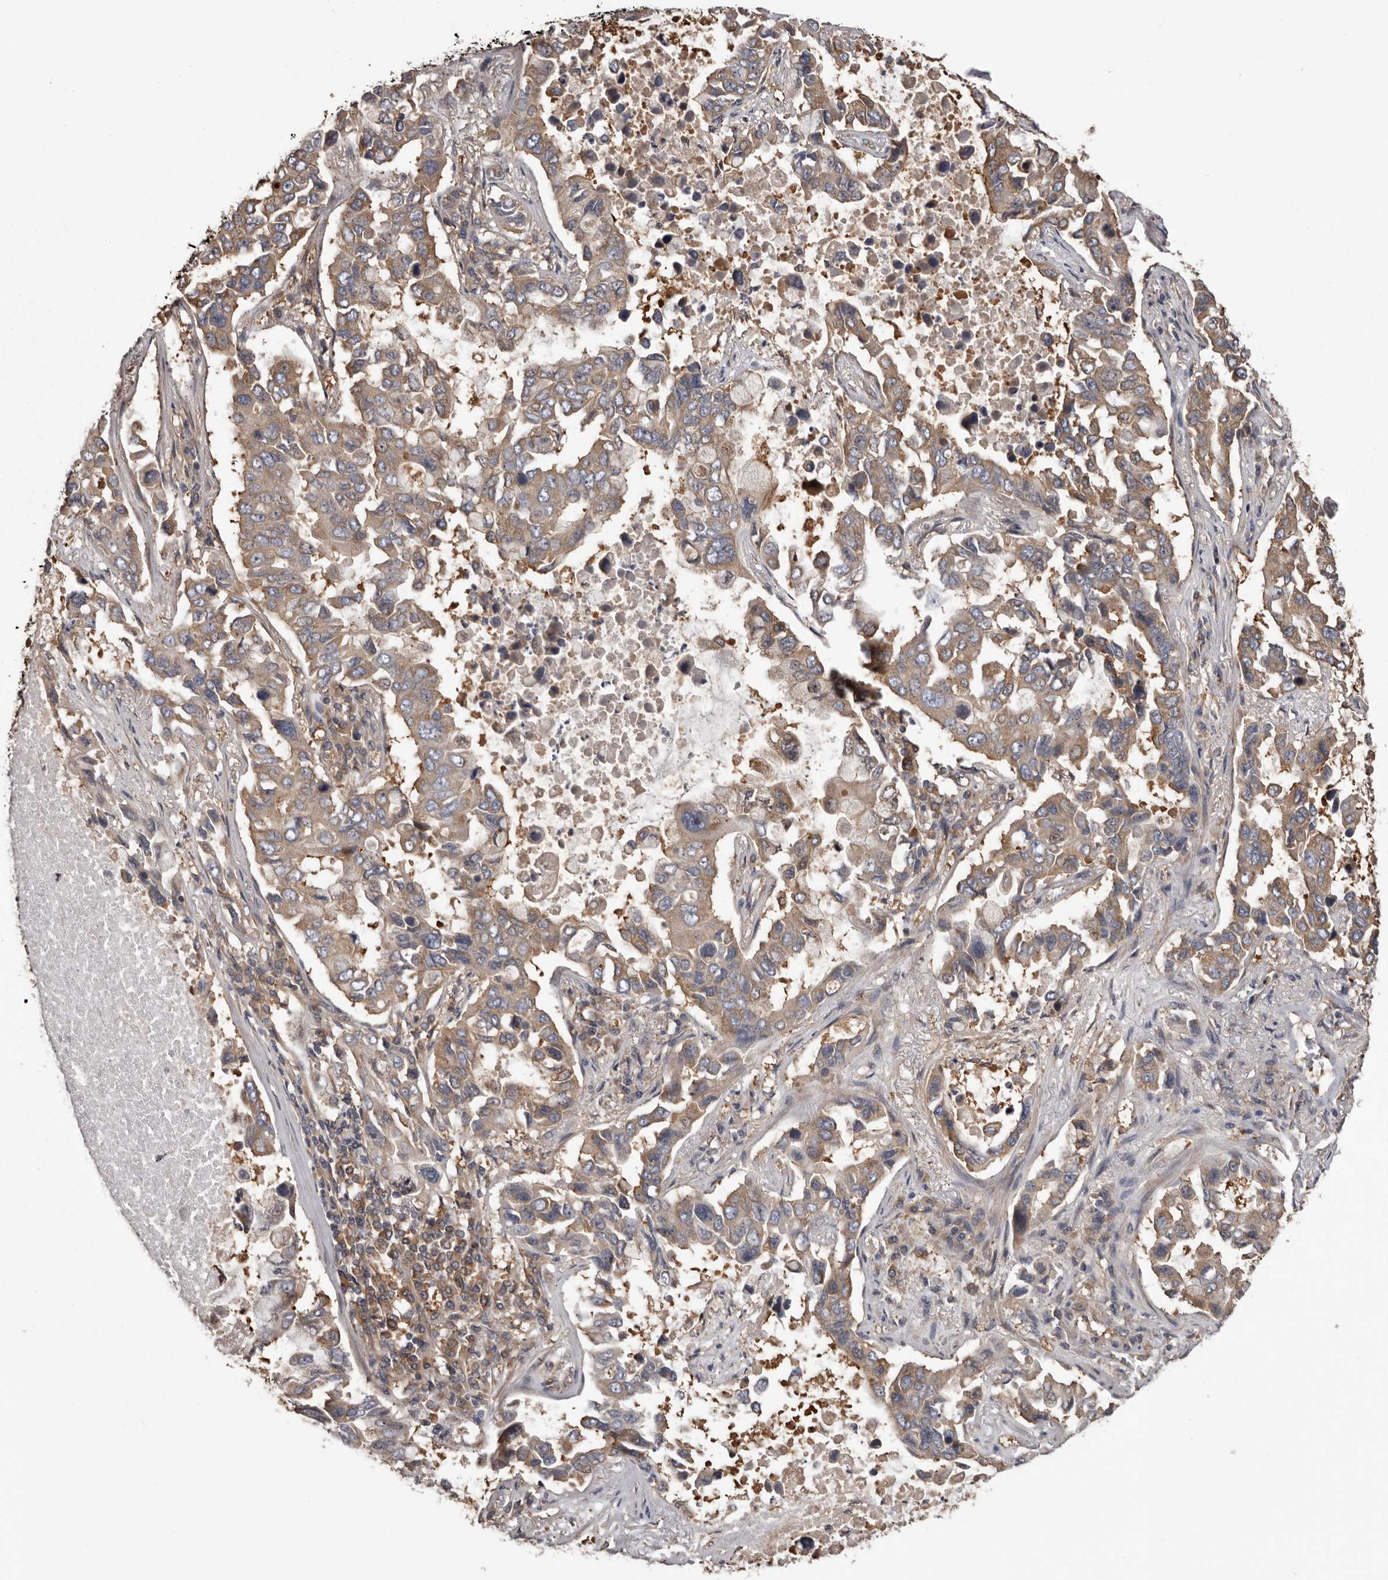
{"staining": {"intensity": "moderate", "quantity": "25%-75%", "location": "cytoplasmic/membranous"}, "tissue": "lung cancer", "cell_type": "Tumor cells", "image_type": "cancer", "snomed": [{"axis": "morphology", "description": "Adenocarcinoma, NOS"}, {"axis": "topography", "description": "Lung"}], "caption": "Lung cancer stained for a protein demonstrates moderate cytoplasmic/membranous positivity in tumor cells.", "gene": "DARS1", "patient": {"sex": "male", "age": 64}}